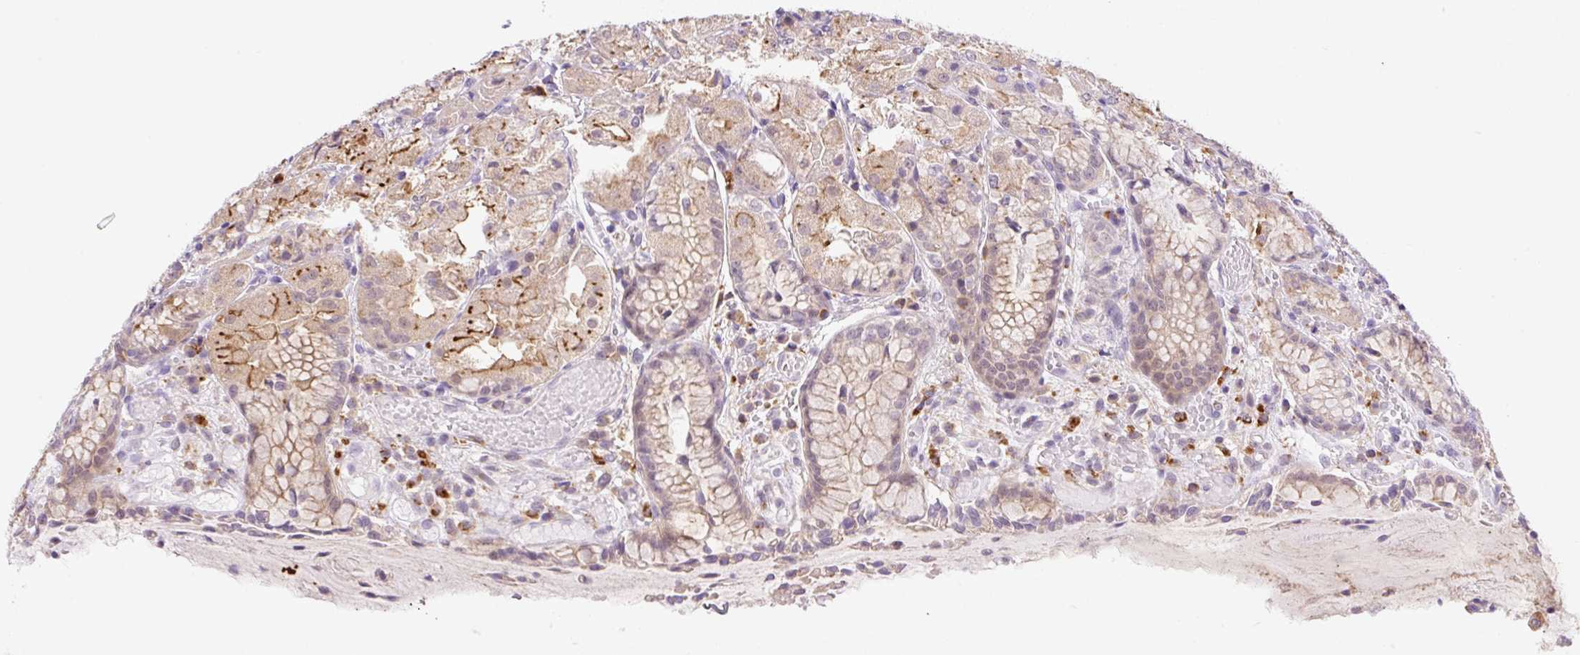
{"staining": {"intensity": "moderate", "quantity": "25%-75%", "location": "cytoplasmic/membranous"}, "tissue": "stomach", "cell_type": "Glandular cells", "image_type": "normal", "snomed": [{"axis": "morphology", "description": "Normal tissue, NOS"}, {"axis": "topography", "description": "Stomach, upper"}], "caption": "A medium amount of moderate cytoplasmic/membranous expression is identified in approximately 25%-75% of glandular cells in unremarkable stomach. The staining is performed using DAB (3,3'-diaminobenzidine) brown chromogen to label protein expression. The nuclei are counter-stained blue using hematoxylin.", "gene": "CEBPZOS", "patient": {"sex": "male", "age": 72}}